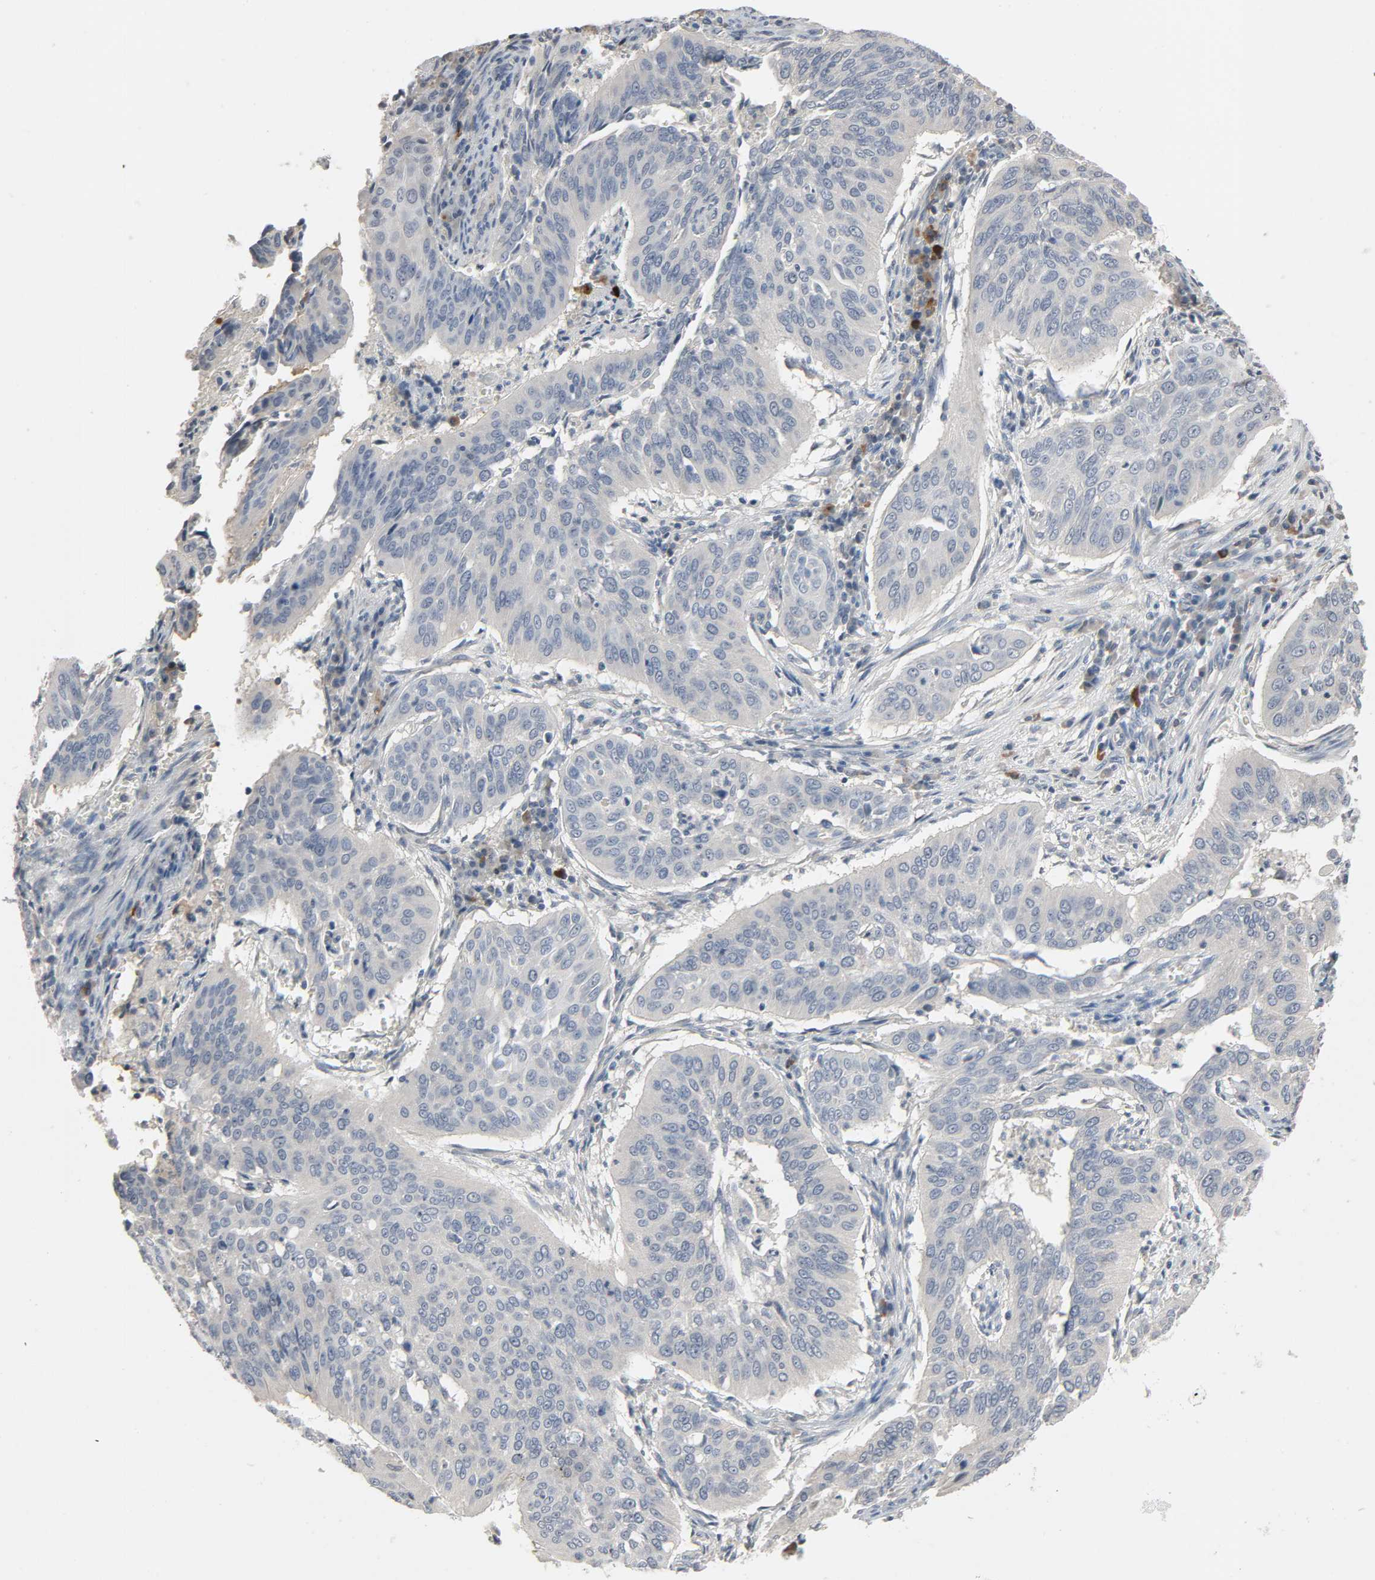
{"staining": {"intensity": "negative", "quantity": "none", "location": "none"}, "tissue": "cervical cancer", "cell_type": "Tumor cells", "image_type": "cancer", "snomed": [{"axis": "morphology", "description": "Squamous cell carcinoma, NOS"}, {"axis": "topography", "description": "Cervix"}], "caption": "IHC histopathology image of neoplastic tissue: human cervical cancer stained with DAB reveals no significant protein positivity in tumor cells.", "gene": "CD4", "patient": {"sex": "female", "age": 39}}